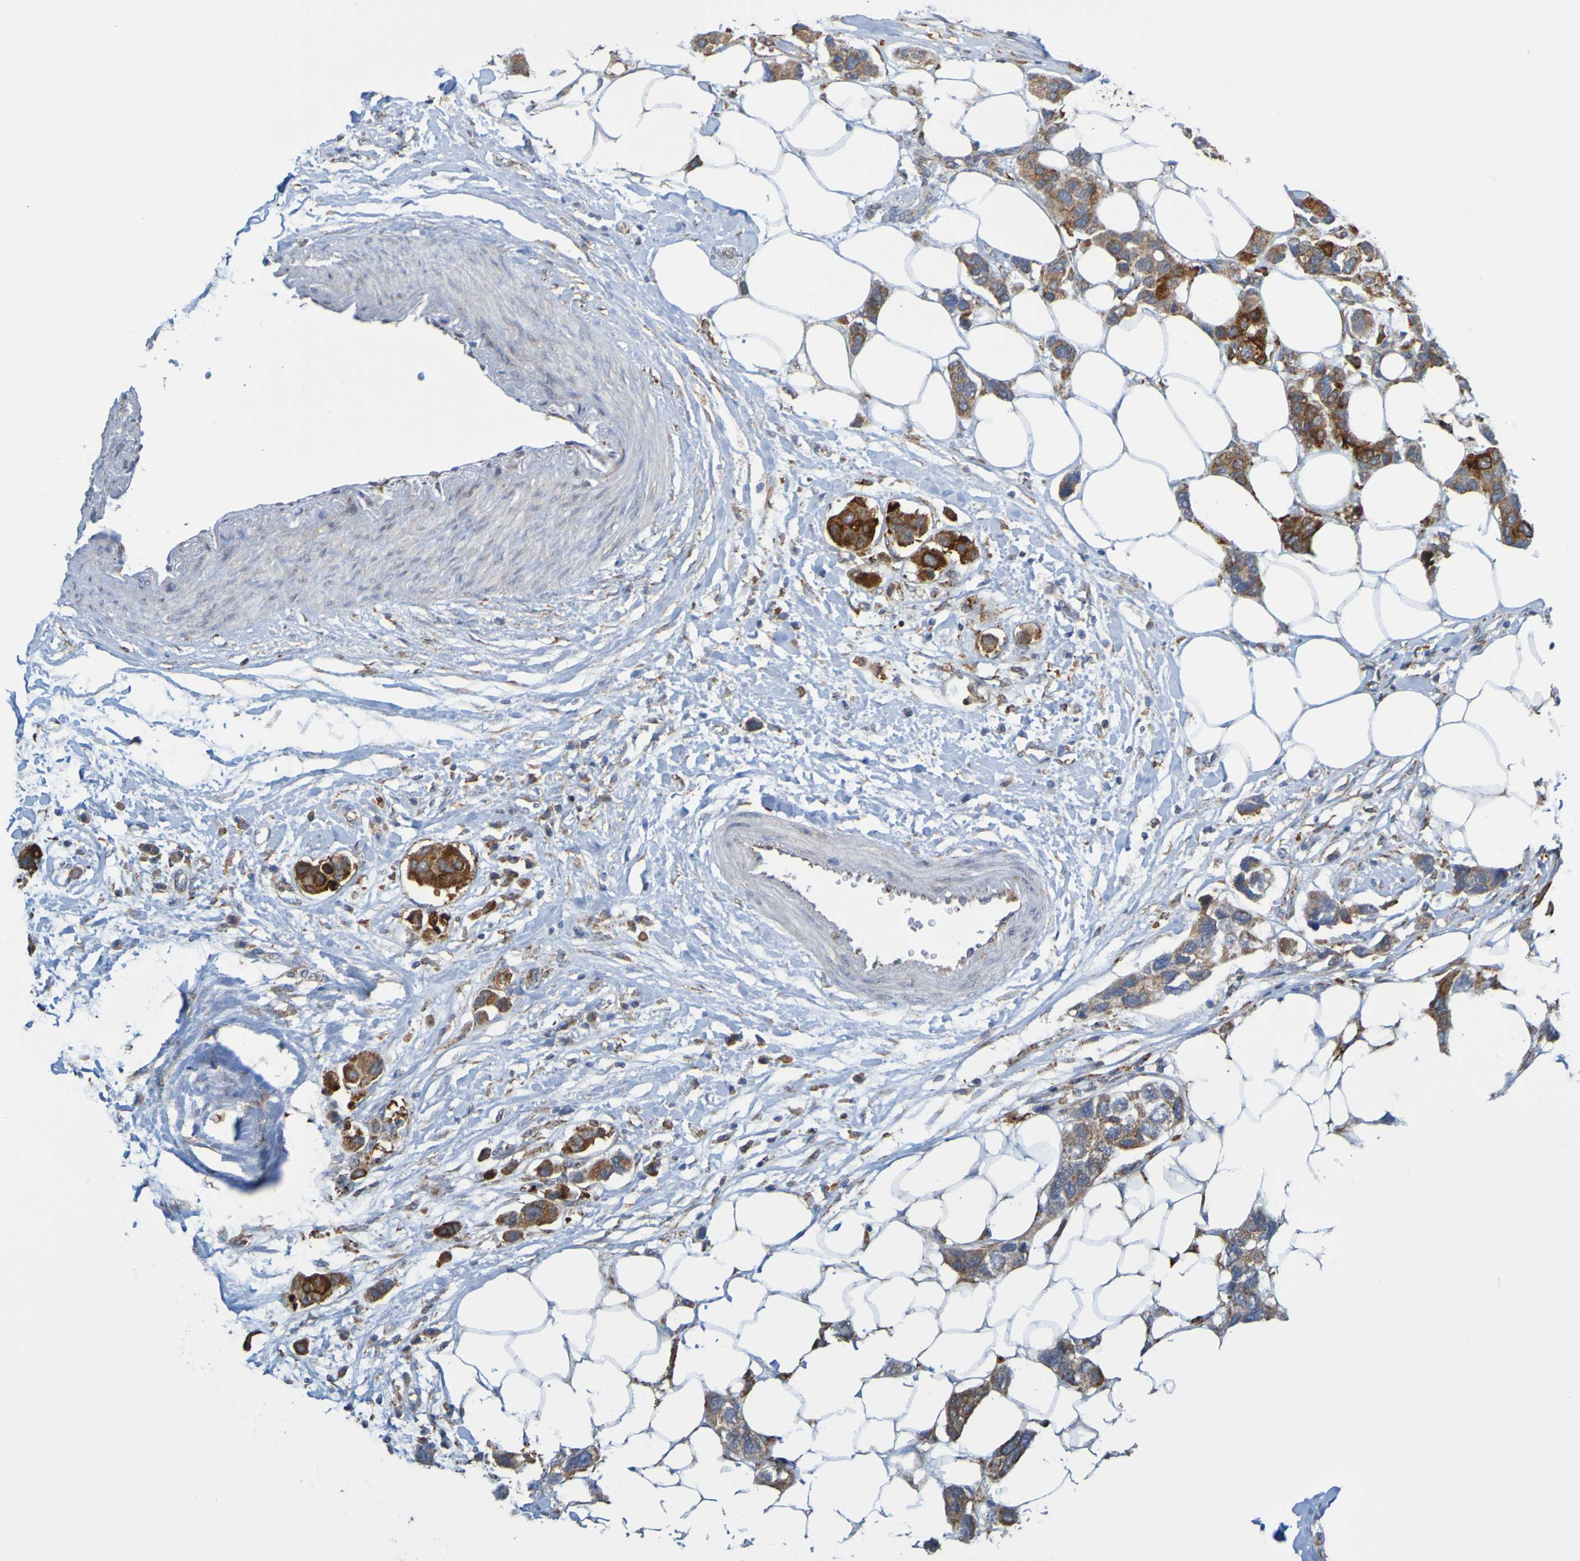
{"staining": {"intensity": "strong", "quantity": ">75%", "location": "cytoplasmic/membranous"}, "tissue": "breast cancer", "cell_type": "Tumor cells", "image_type": "cancer", "snomed": [{"axis": "morphology", "description": "Normal tissue, NOS"}, {"axis": "morphology", "description": "Duct carcinoma"}, {"axis": "topography", "description": "Breast"}], "caption": "High-power microscopy captured an immunohistochemistry (IHC) histopathology image of breast cancer (invasive ductal carcinoma), revealing strong cytoplasmic/membranous expression in approximately >75% of tumor cells.", "gene": "PDIA3", "patient": {"sex": "female", "age": 50}}